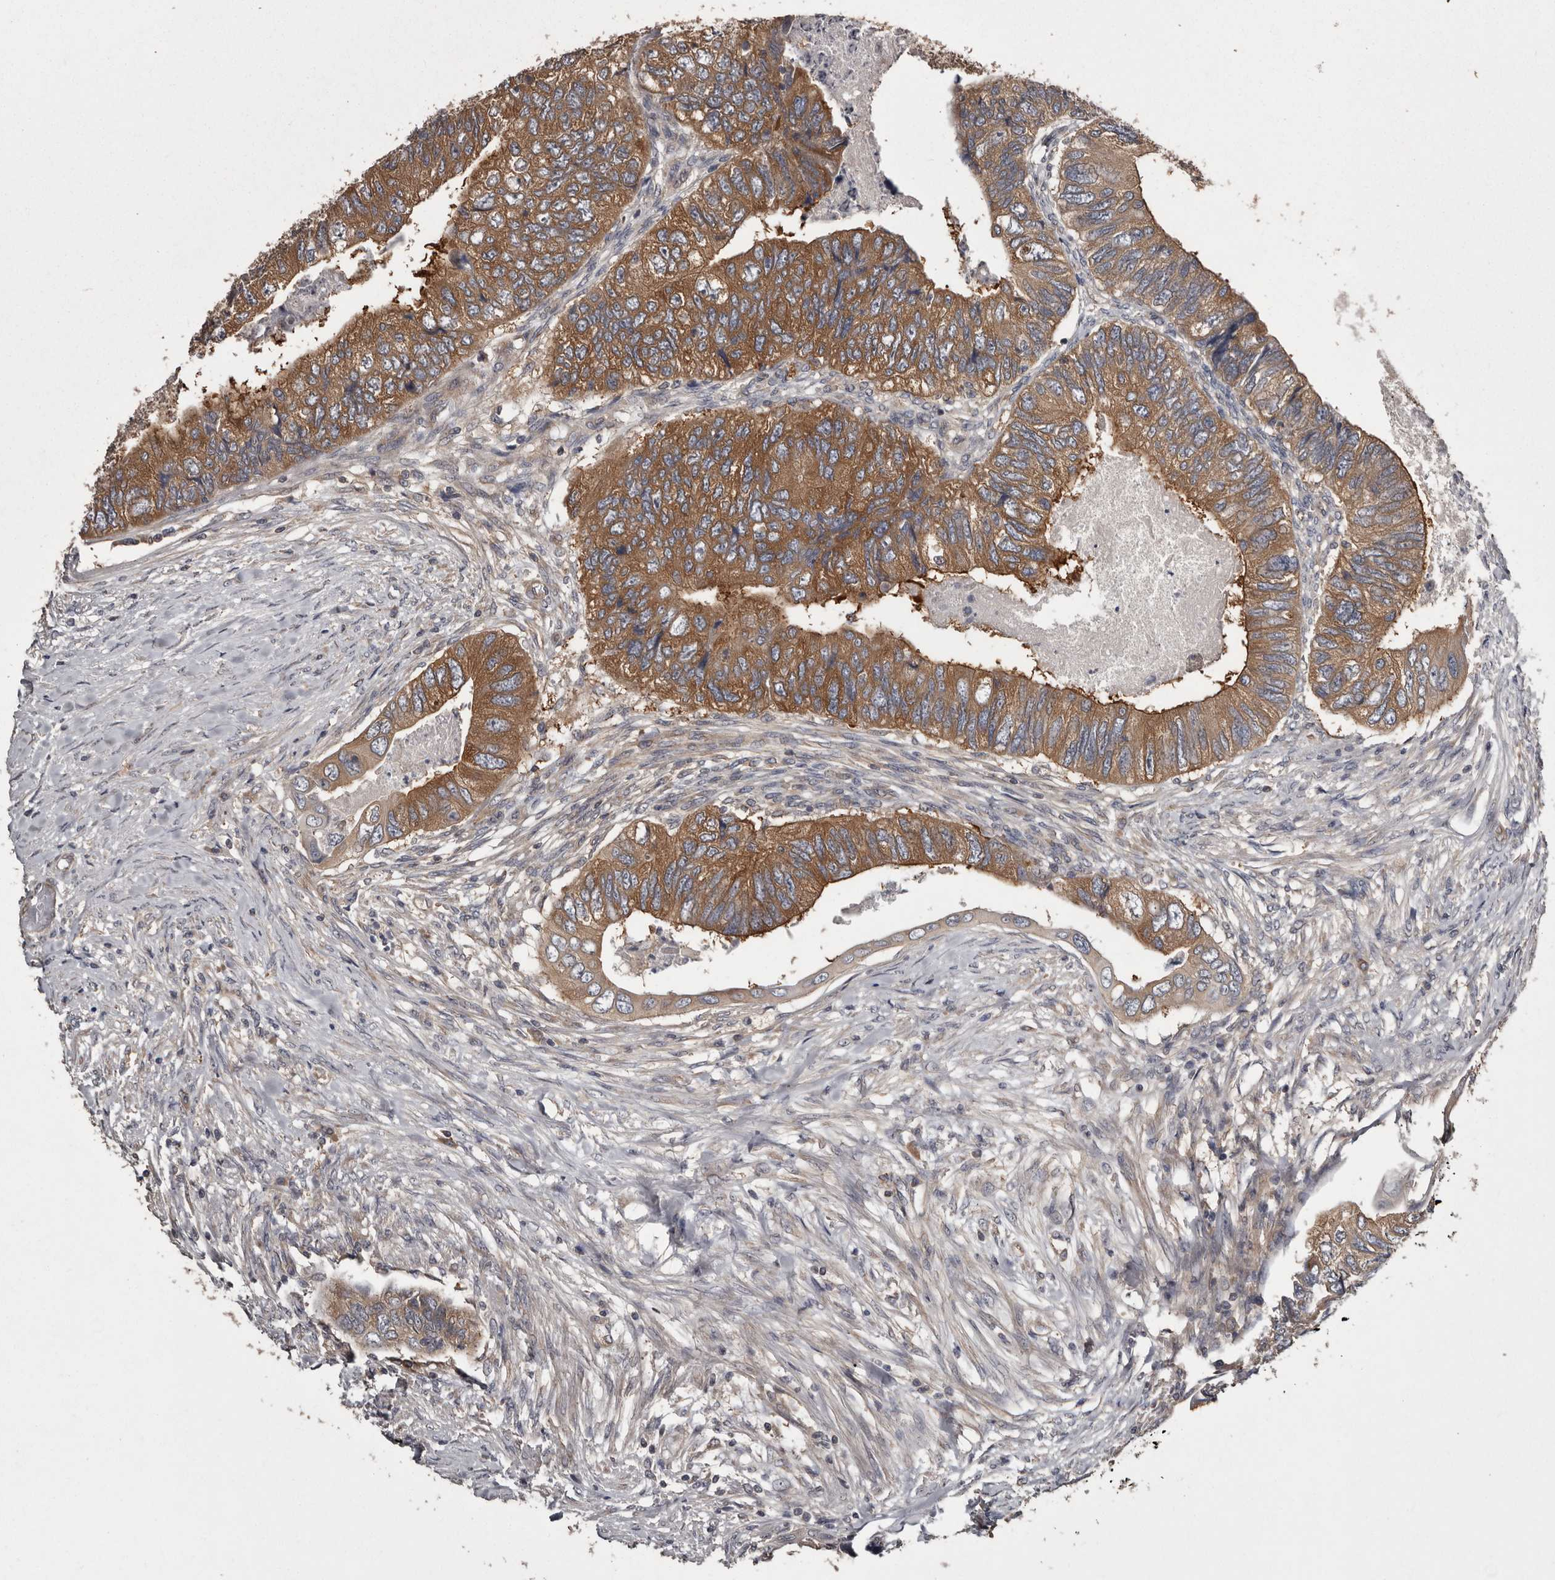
{"staining": {"intensity": "moderate", "quantity": ">75%", "location": "cytoplasmic/membranous"}, "tissue": "colorectal cancer", "cell_type": "Tumor cells", "image_type": "cancer", "snomed": [{"axis": "morphology", "description": "Adenocarcinoma, NOS"}, {"axis": "topography", "description": "Rectum"}], "caption": "Protein staining by IHC displays moderate cytoplasmic/membranous positivity in about >75% of tumor cells in colorectal adenocarcinoma.", "gene": "DARS1", "patient": {"sex": "male", "age": 63}}